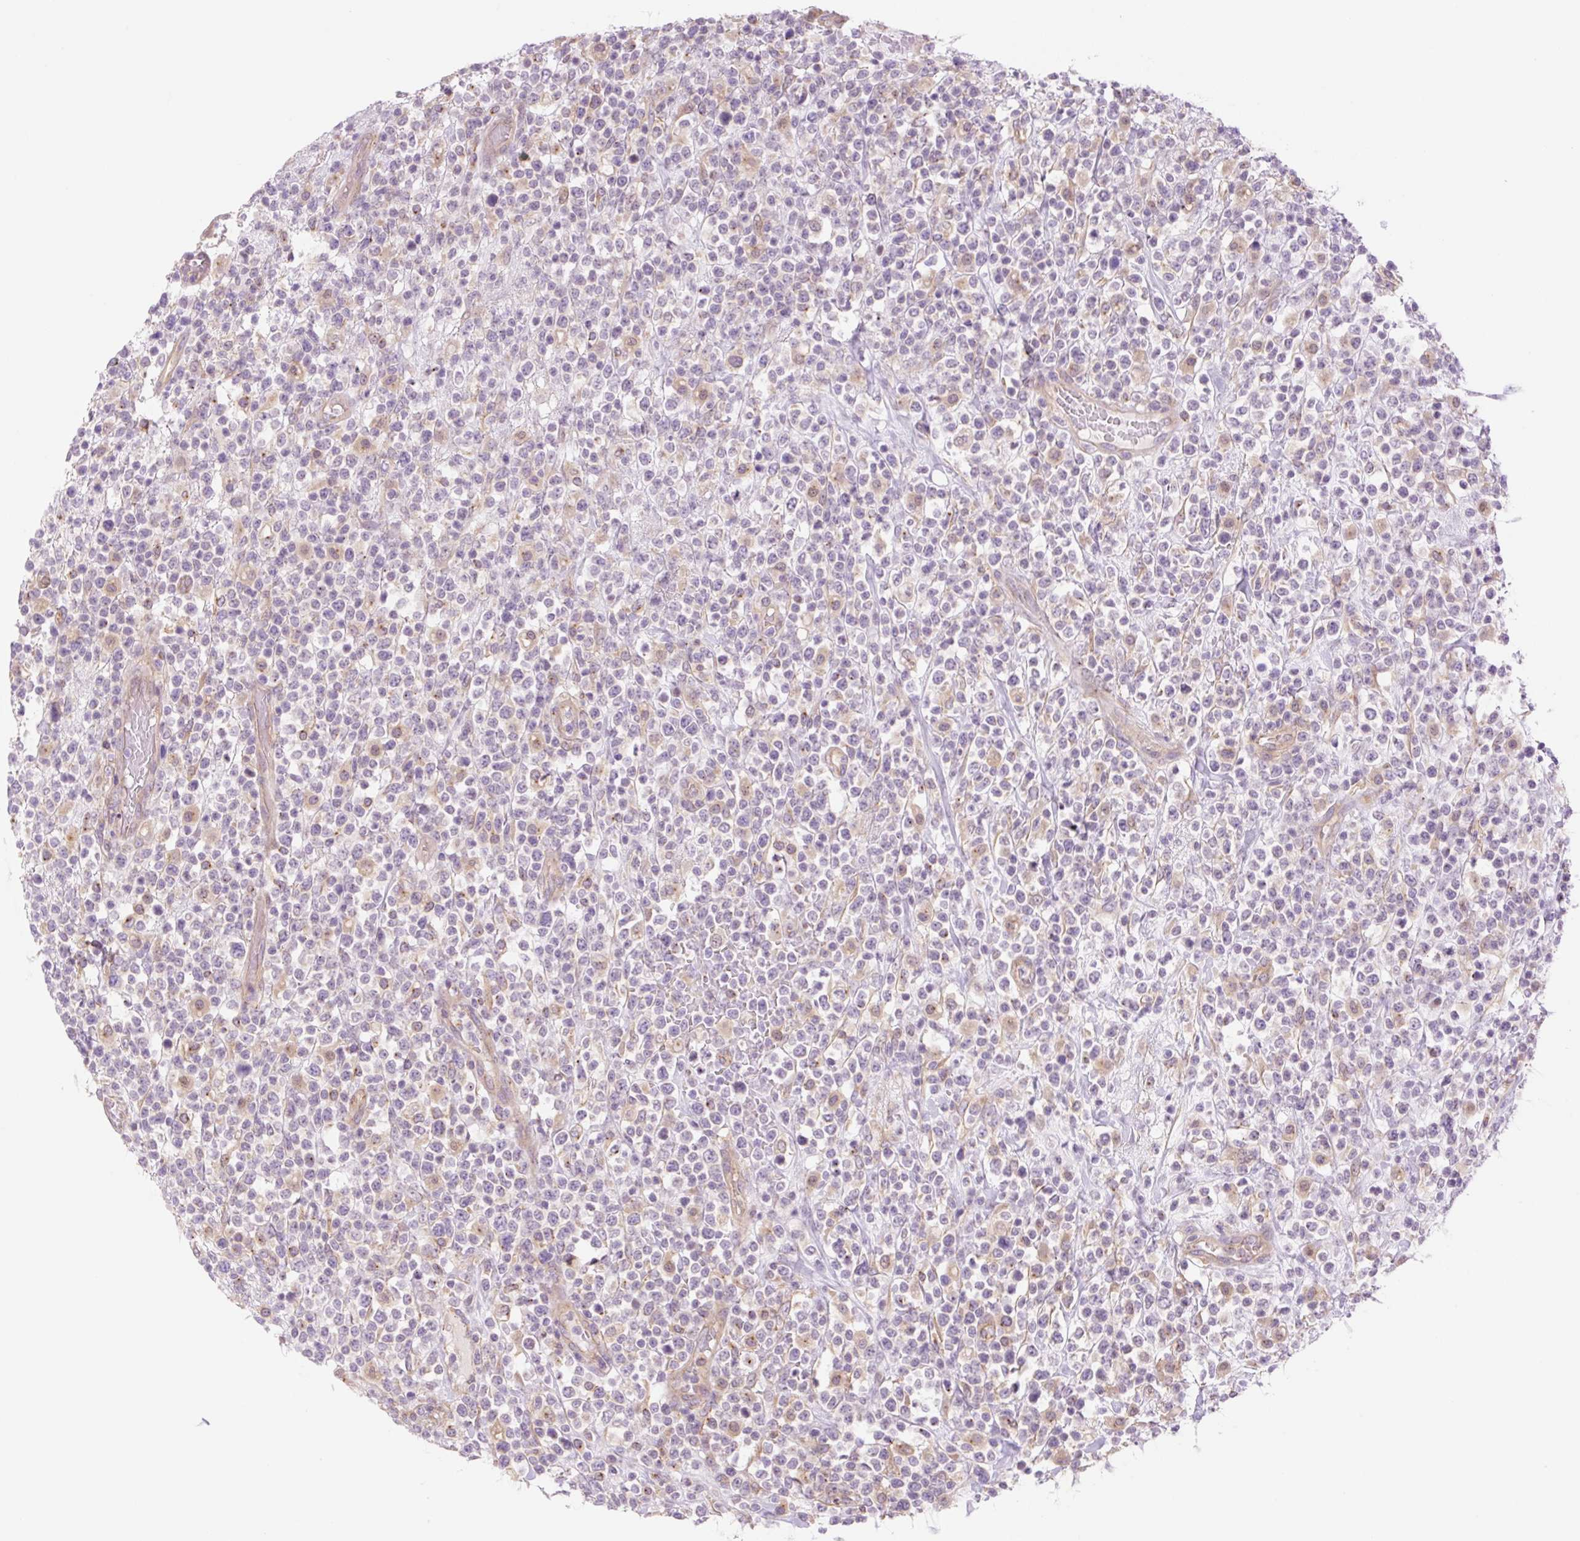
{"staining": {"intensity": "weak", "quantity": "<25%", "location": "cytoplasmic/membranous"}, "tissue": "lymphoma", "cell_type": "Tumor cells", "image_type": "cancer", "snomed": [{"axis": "morphology", "description": "Malignant lymphoma, non-Hodgkin's type, High grade"}, {"axis": "topography", "description": "Colon"}], "caption": "This is an immunohistochemistry (IHC) photomicrograph of lymphoma. There is no expression in tumor cells.", "gene": "NLRP5", "patient": {"sex": "female", "age": 53}}